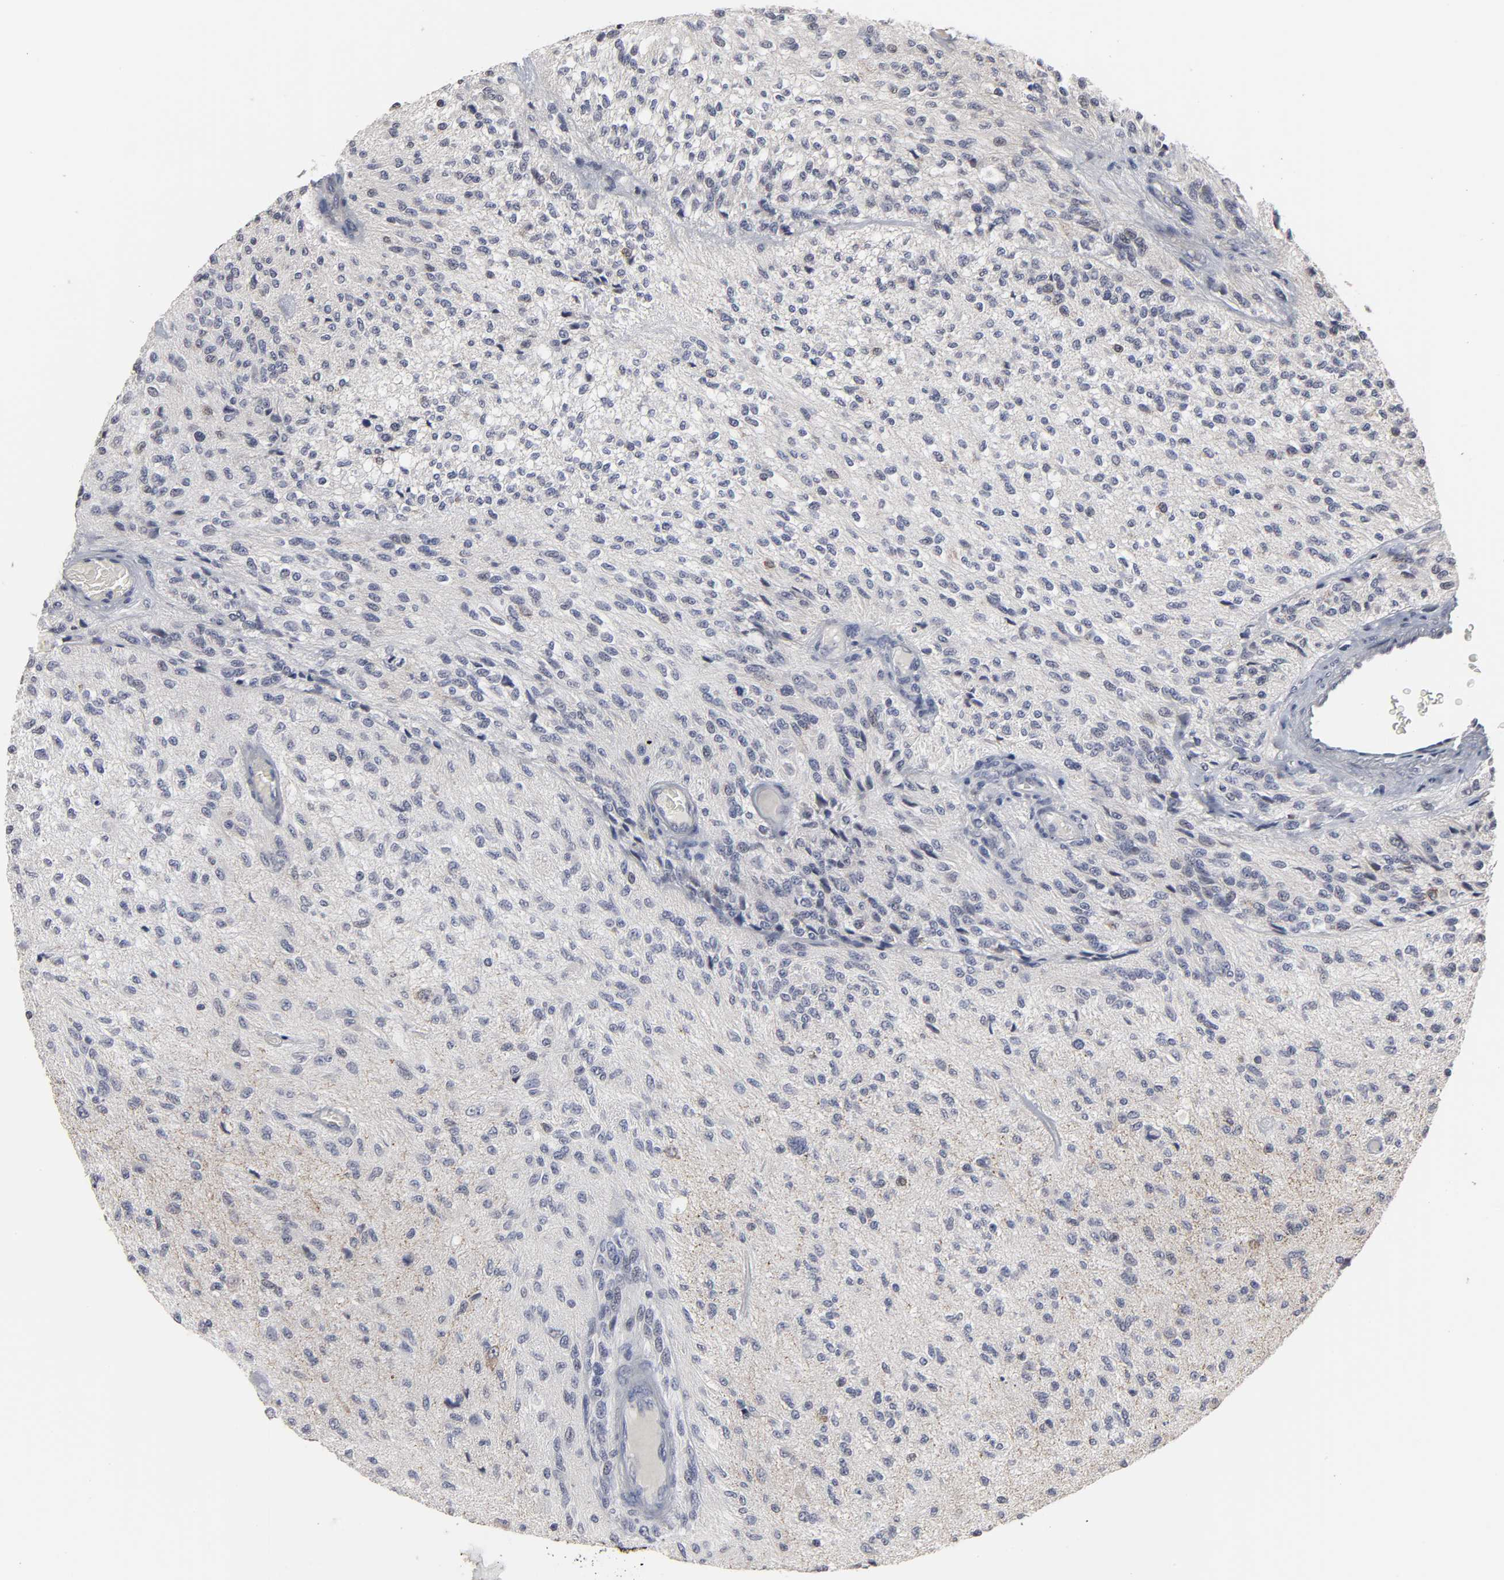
{"staining": {"intensity": "weak", "quantity": "<25%", "location": "cytoplasmic/membranous"}, "tissue": "glioma", "cell_type": "Tumor cells", "image_type": "cancer", "snomed": [{"axis": "morphology", "description": "Normal tissue, NOS"}, {"axis": "morphology", "description": "Glioma, malignant, High grade"}, {"axis": "topography", "description": "Cerebral cortex"}], "caption": "Protein analysis of malignant glioma (high-grade) exhibits no significant staining in tumor cells.", "gene": "HNF4A", "patient": {"sex": "male", "age": 77}}